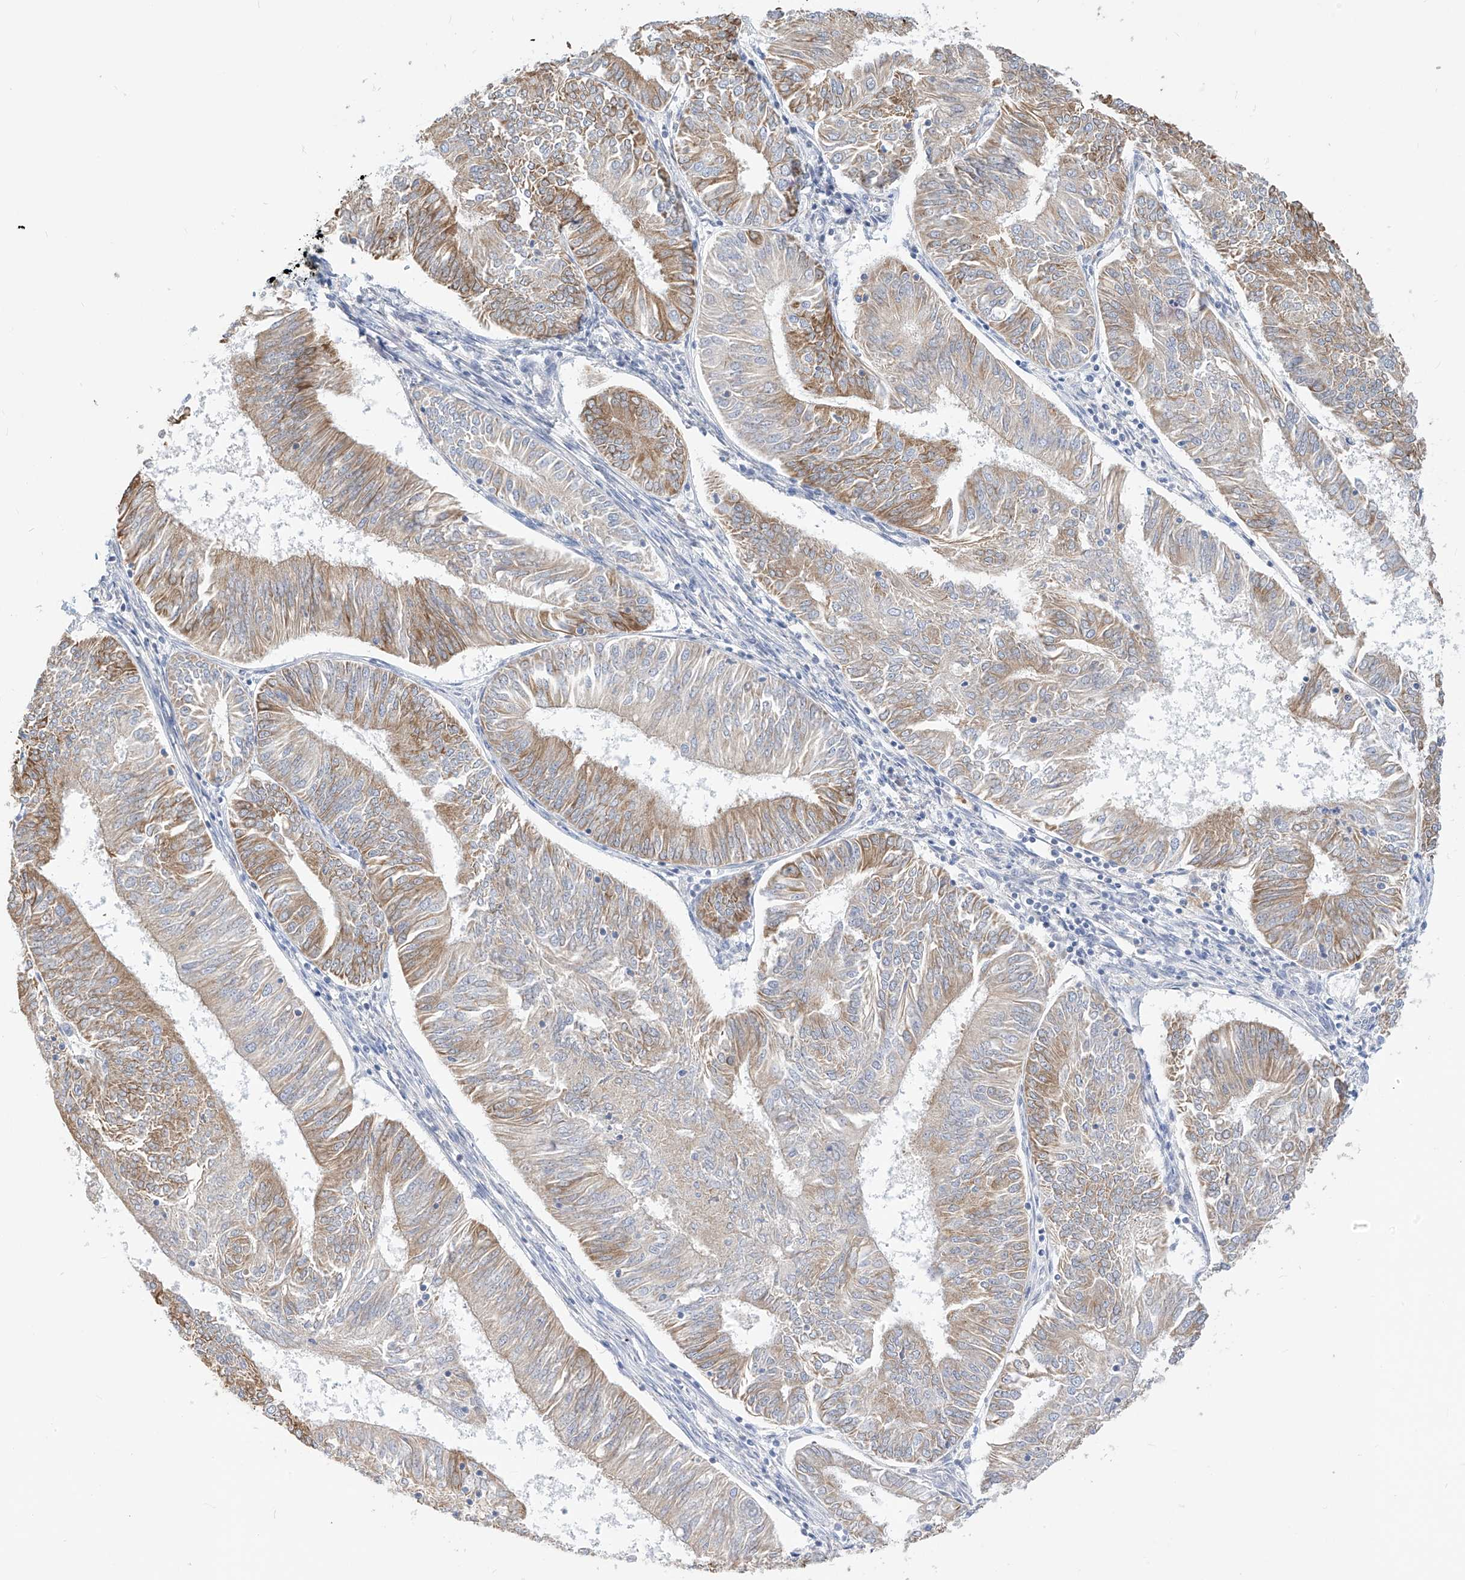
{"staining": {"intensity": "moderate", "quantity": ">75%", "location": "cytoplasmic/membranous"}, "tissue": "endometrial cancer", "cell_type": "Tumor cells", "image_type": "cancer", "snomed": [{"axis": "morphology", "description": "Adenocarcinoma, NOS"}, {"axis": "topography", "description": "Endometrium"}], "caption": "Tumor cells display medium levels of moderate cytoplasmic/membranous staining in approximately >75% of cells in adenocarcinoma (endometrial). (Brightfield microscopy of DAB IHC at high magnification).", "gene": "RASA2", "patient": {"sex": "female", "age": 58}}